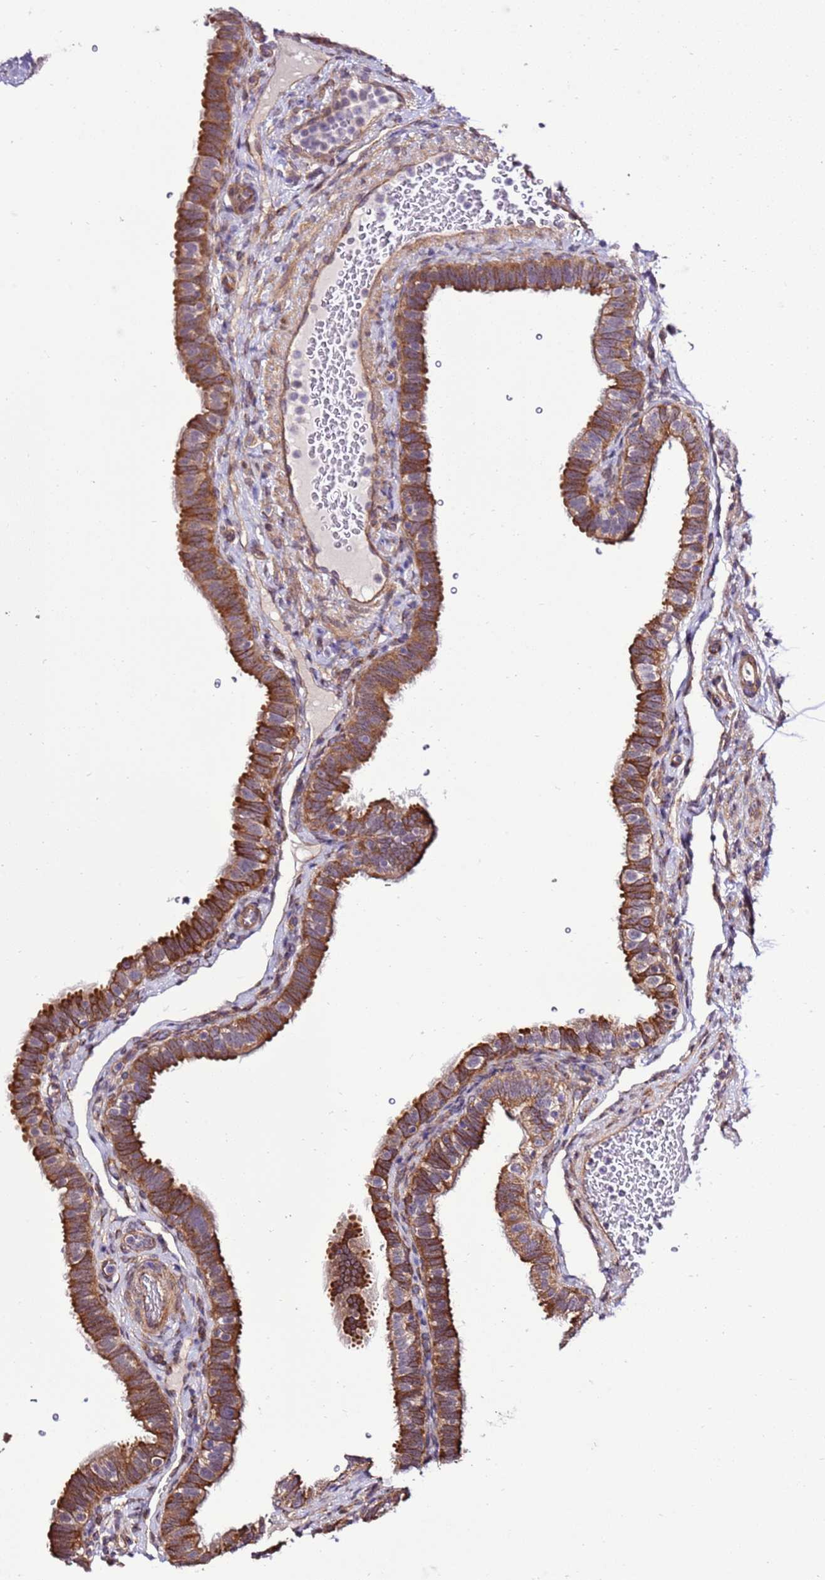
{"staining": {"intensity": "moderate", "quantity": ">75%", "location": "cytoplasmic/membranous"}, "tissue": "fallopian tube", "cell_type": "Glandular cells", "image_type": "normal", "snomed": [{"axis": "morphology", "description": "Normal tissue, NOS"}, {"axis": "topography", "description": "Fallopian tube"}], "caption": "The histopathology image shows staining of normal fallopian tube, revealing moderate cytoplasmic/membranous protein positivity (brown color) within glandular cells.", "gene": "SCARA3", "patient": {"sex": "female", "age": 41}}